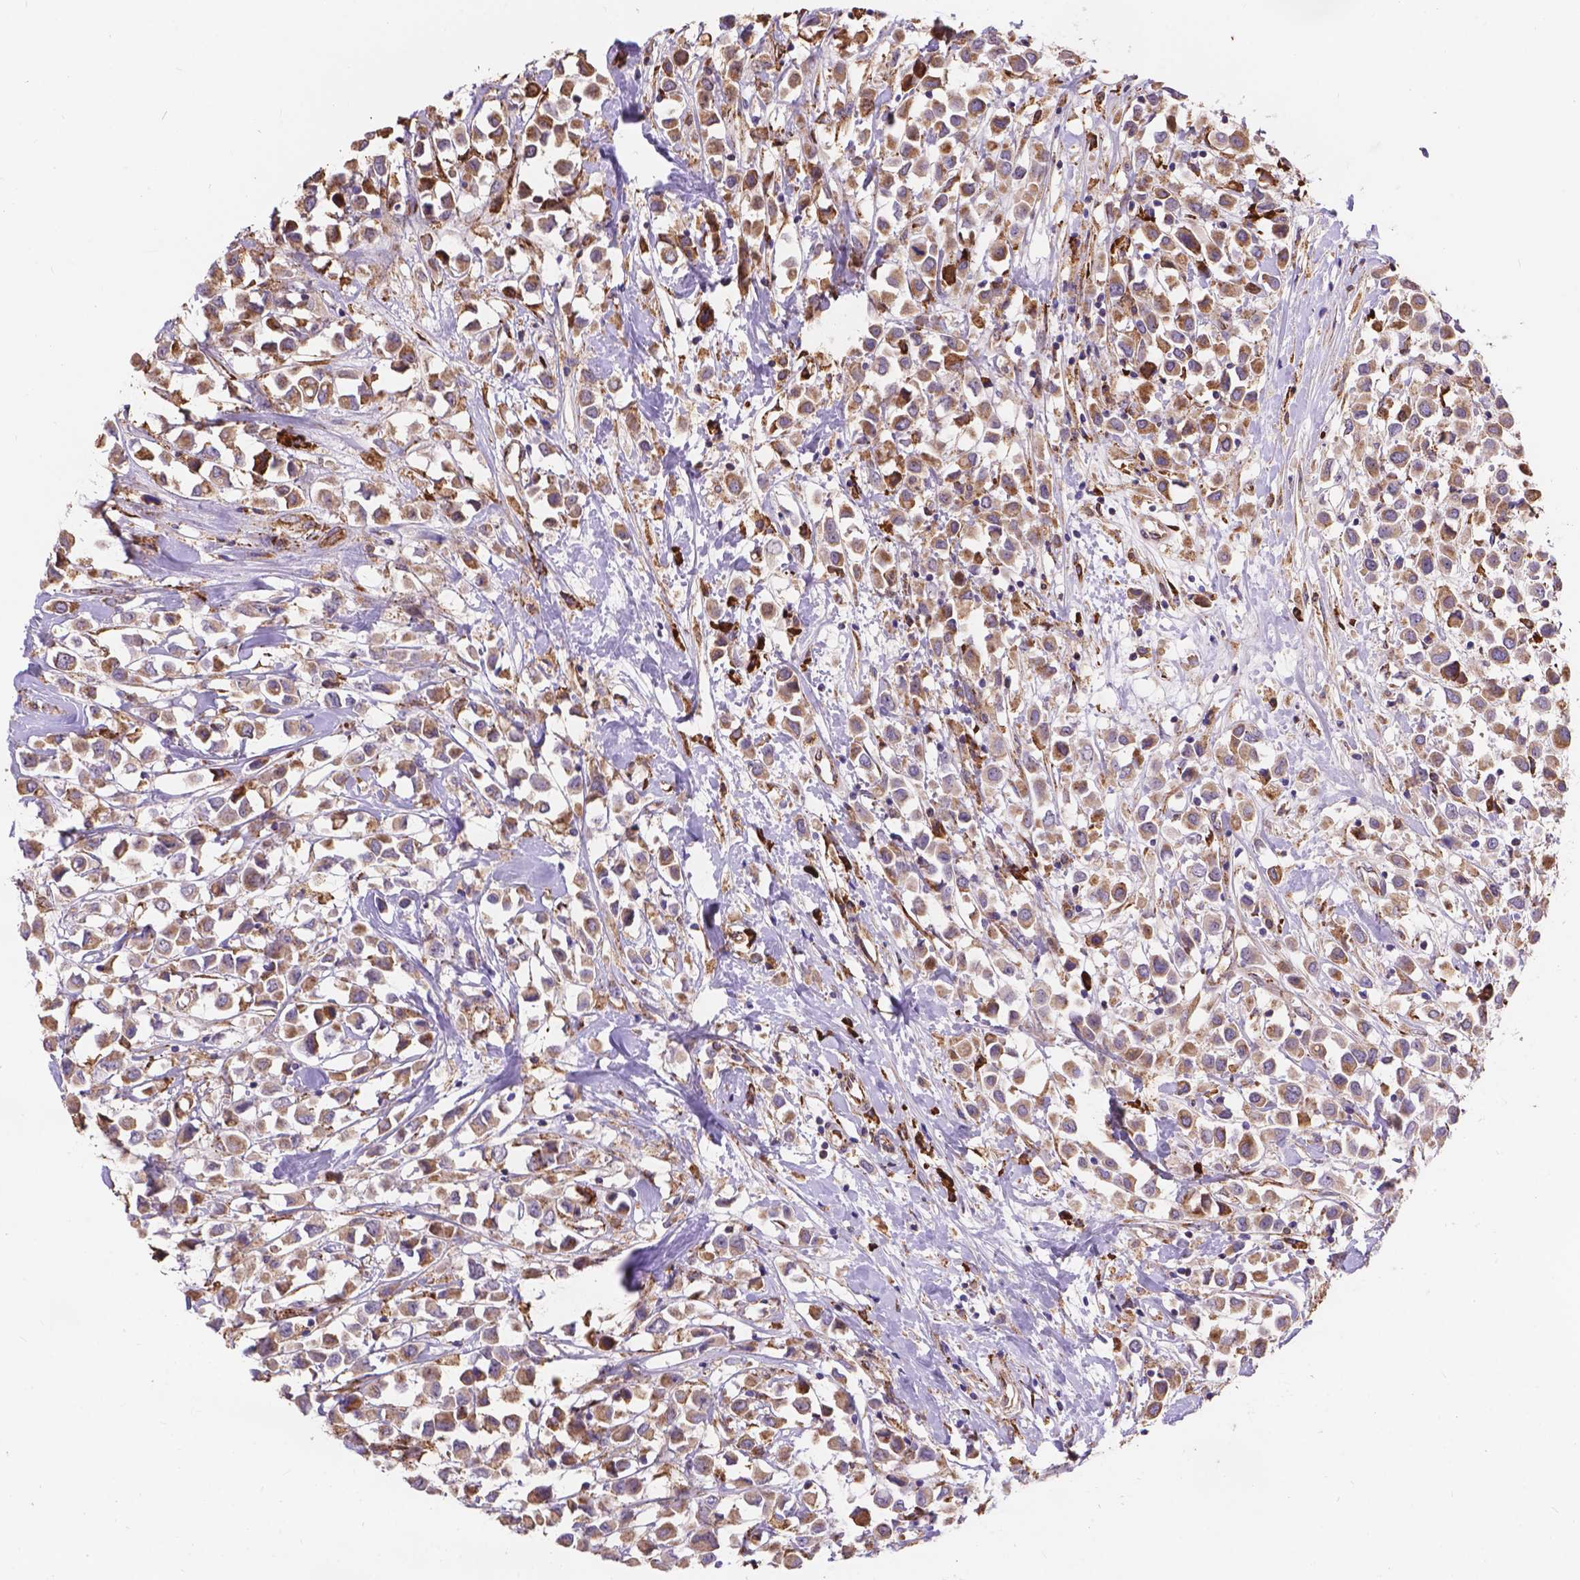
{"staining": {"intensity": "moderate", "quantity": ">75%", "location": "cytoplasmic/membranous"}, "tissue": "breast cancer", "cell_type": "Tumor cells", "image_type": "cancer", "snomed": [{"axis": "morphology", "description": "Duct carcinoma"}, {"axis": "topography", "description": "Breast"}], "caption": "Protein staining by immunohistochemistry (IHC) demonstrates moderate cytoplasmic/membranous staining in about >75% of tumor cells in breast cancer (intraductal carcinoma).", "gene": "IPO11", "patient": {"sex": "female", "age": 61}}